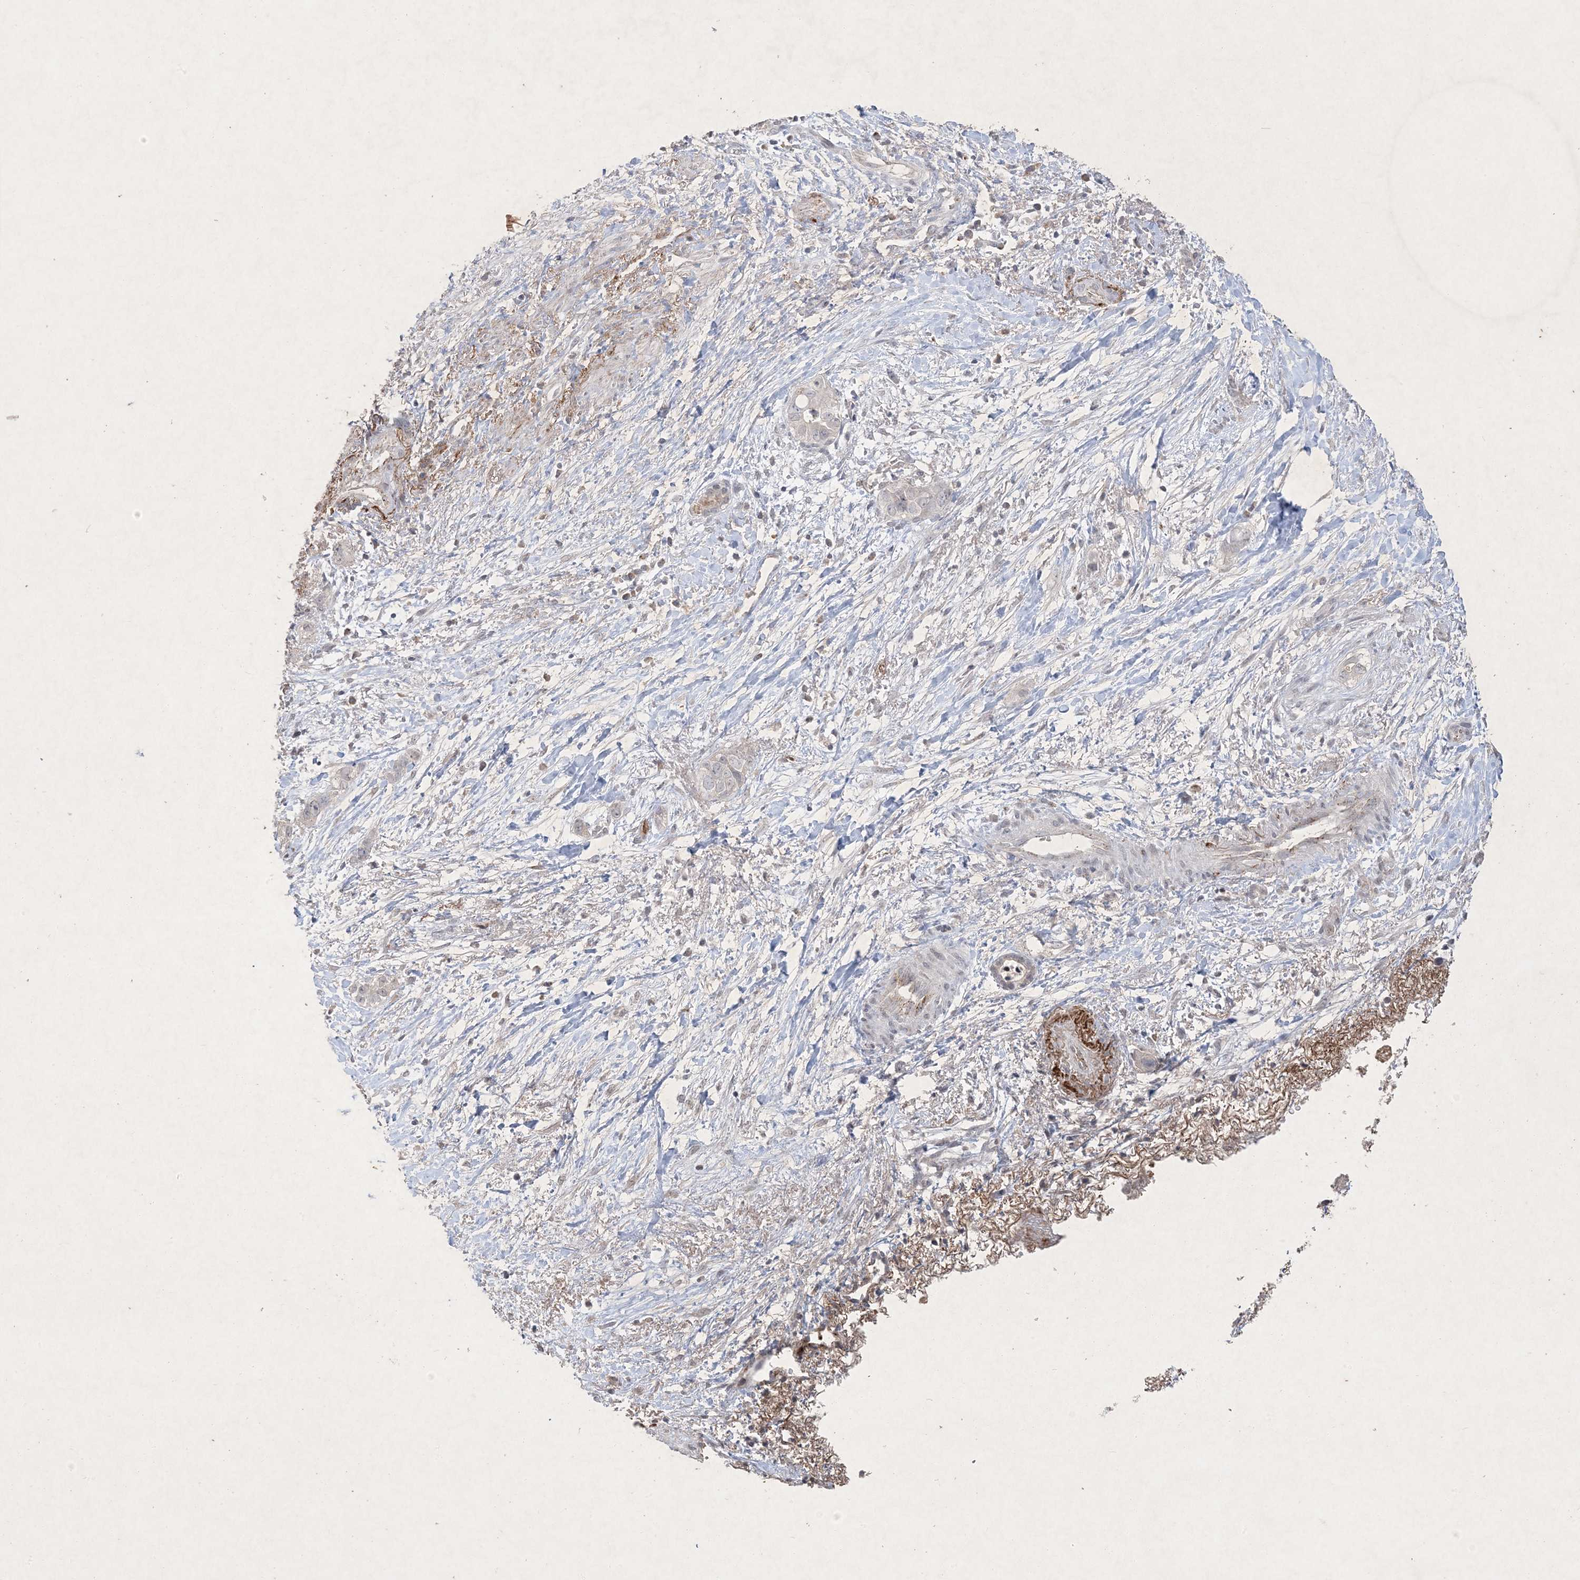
{"staining": {"intensity": "negative", "quantity": "none", "location": "none"}, "tissue": "liver cancer", "cell_type": "Tumor cells", "image_type": "cancer", "snomed": [{"axis": "morphology", "description": "Cholangiocarcinoma"}, {"axis": "topography", "description": "Liver"}], "caption": "Immunohistochemical staining of human cholangiocarcinoma (liver) demonstrates no significant positivity in tumor cells.", "gene": "PRSS36", "patient": {"sex": "female", "age": 79}}